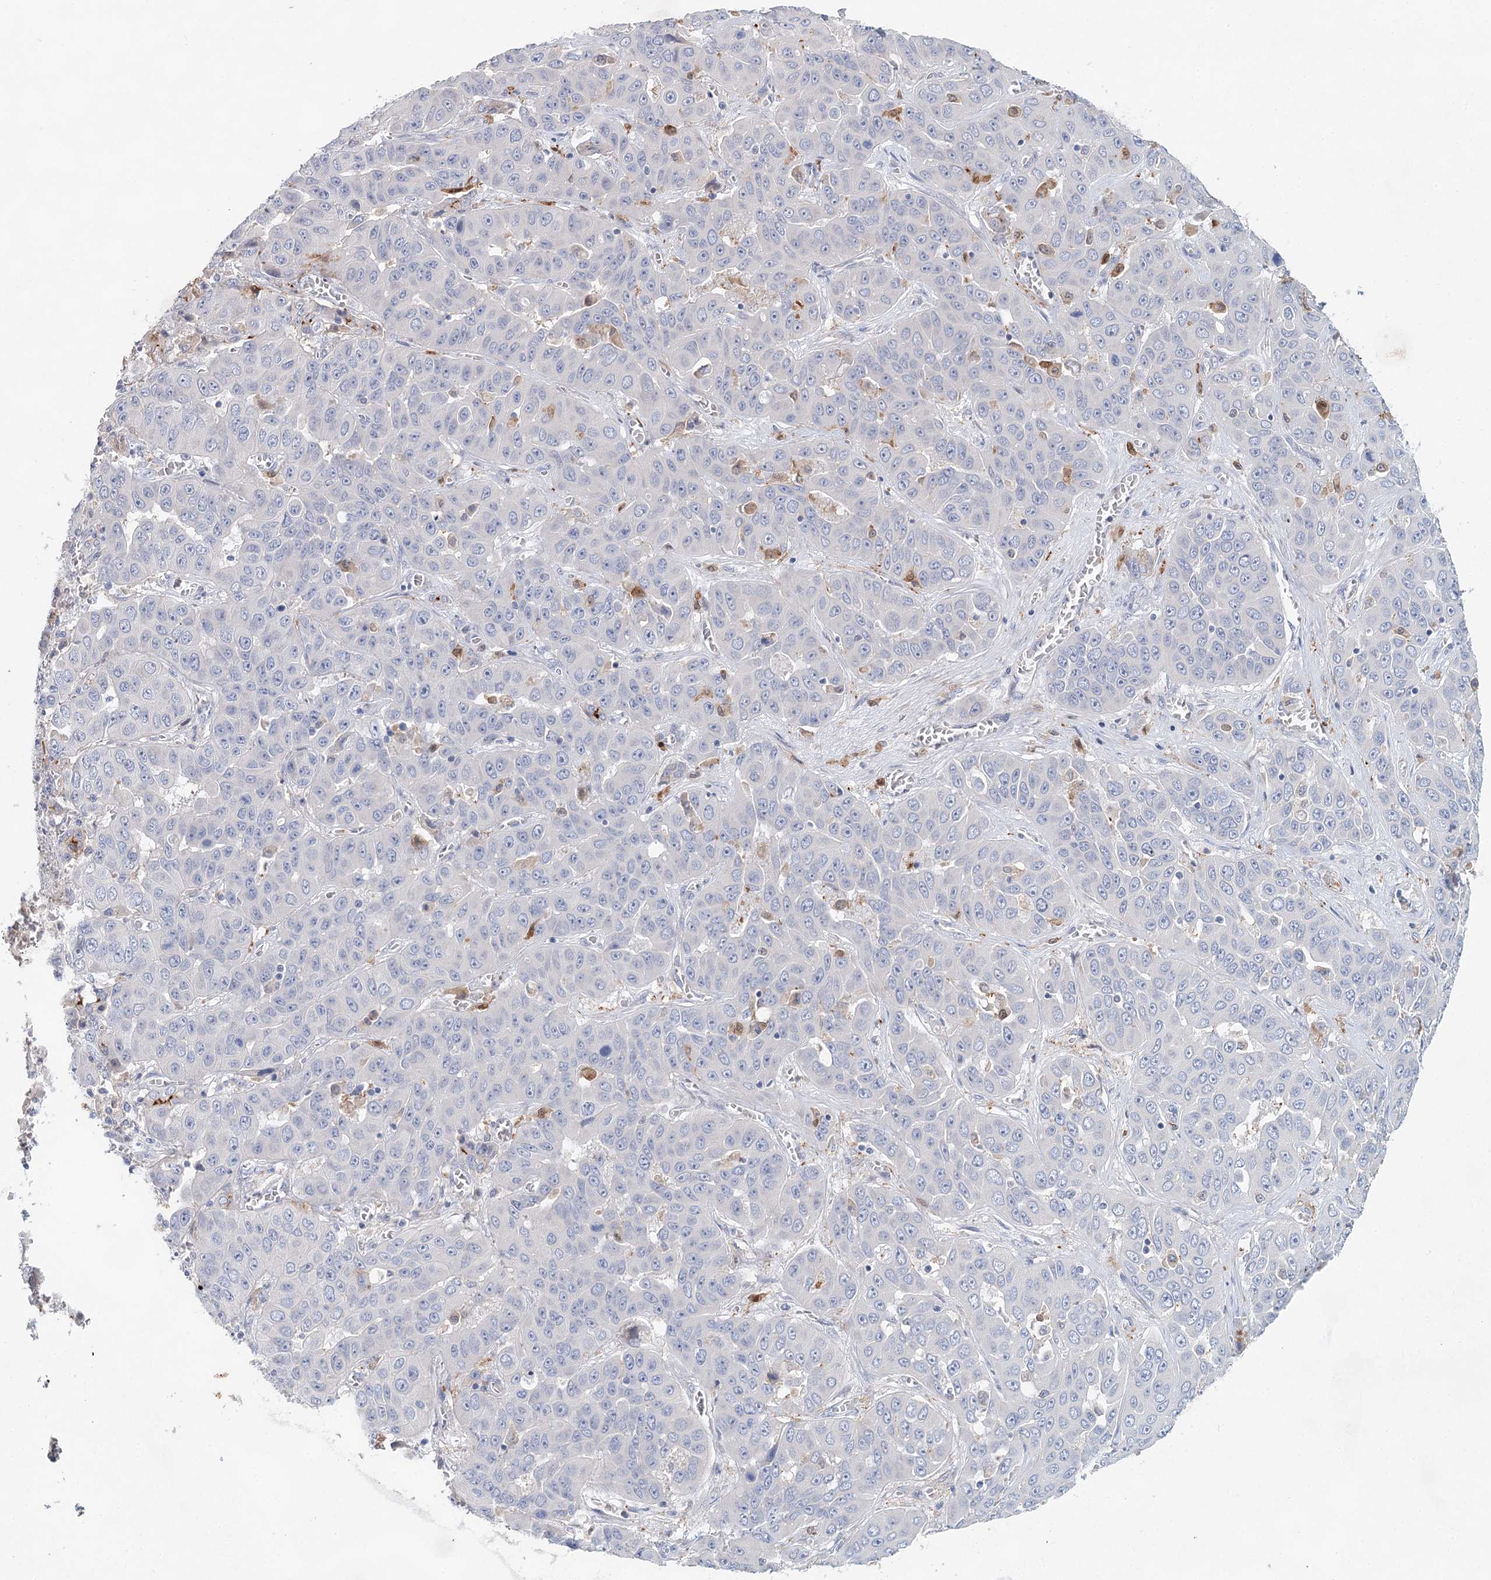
{"staining": {"intensity": "negative", "quantity": "none", "location": "none"}, "tissue": "liver cancer", "cell_type": "Tumor cells", "image_type": "cancer", "snomed": [{"axis": "morphology", "description": "Cholangiocarcinoma"}, {"axis": "topography", "description": "Liver"}], "caption": "Immunohistochemistry (IHC) of liver cancer (cholangiocarcinoma) shows no expression in tumor cells.", "gene": "SLC19A3", "patient": {"sex": "female", "age": 52}}